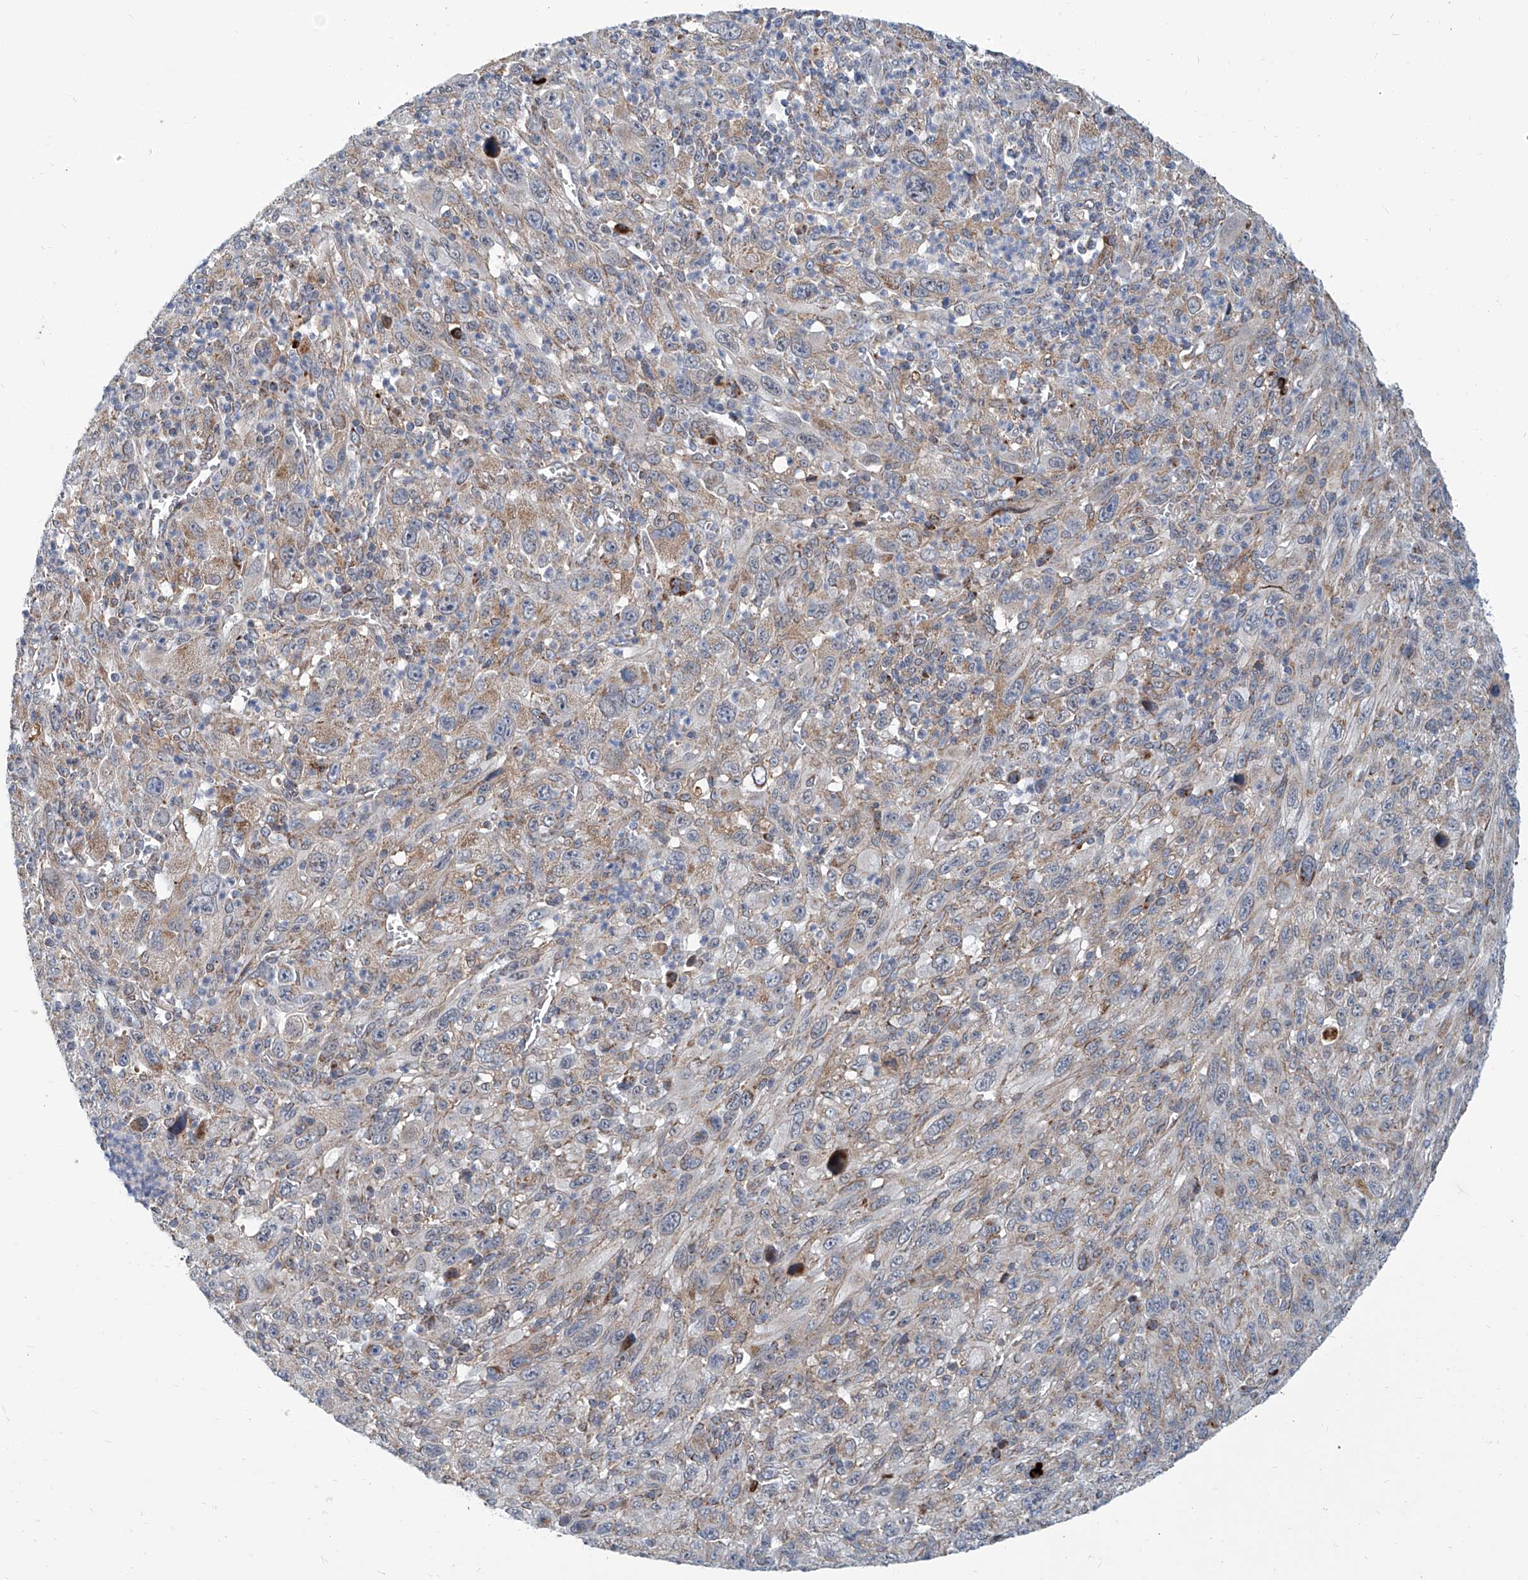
{"staining": {"intensity": "moderate", "quantity": "25%-75%", "location": "cytoplasmic/membranous"}, "tissue": "melanoma", "cell_type": "Tumor cells", "image_type": "cancer", "snomed": [{"axis": "morphology", "description": "Malignant melanoma, Metastatic site"}, {"axis": "topography", "description": "Skin"}], "caption": "Human malignant melanoma (metastatic site) stained with a protein marker exhibits moderate staining in tumor cells.", "gene": "USP48", "patient": {"sex": "female", "age": 56}}